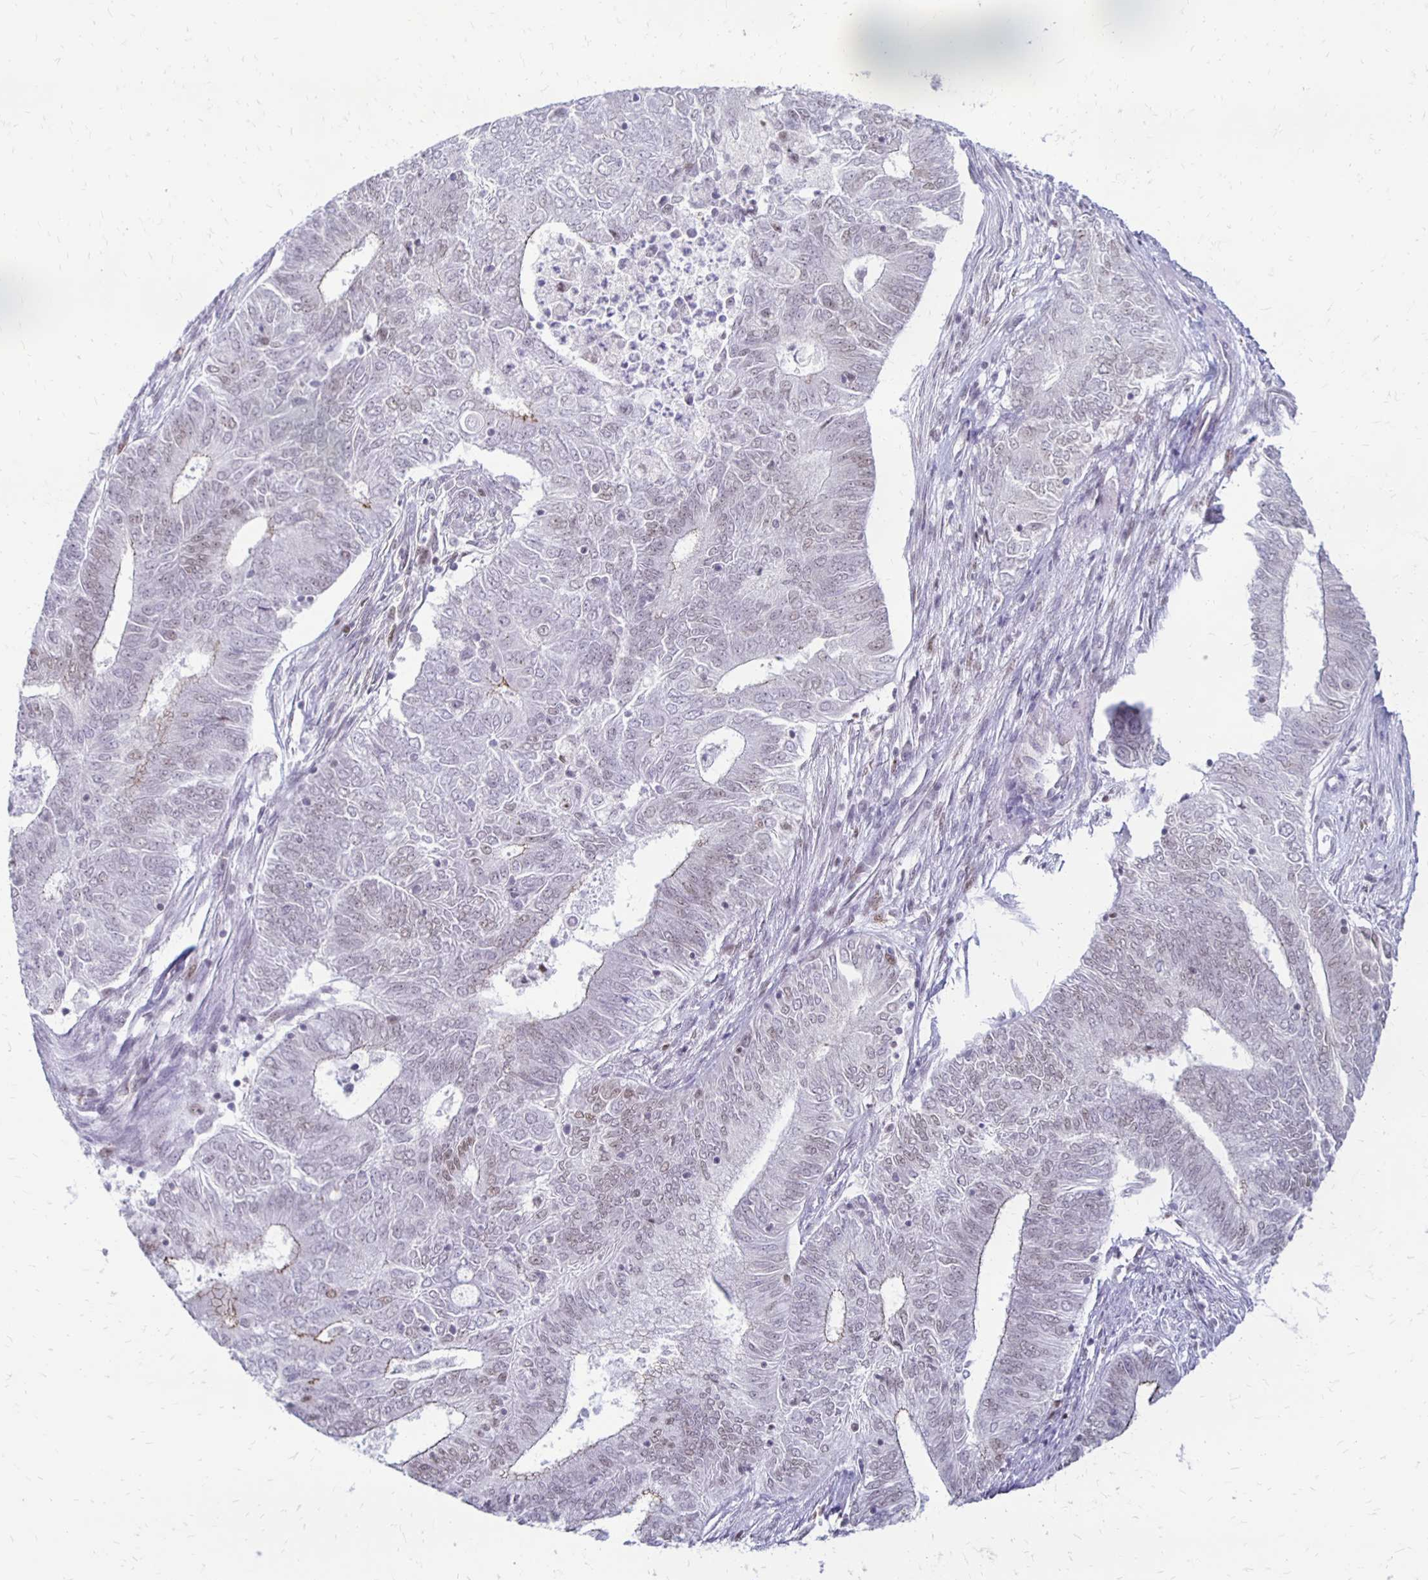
{"staining": {"intensity": "weak", "quantity": "<25%", "location": "cytoplasmic/membranous,nuclear"}, "tissue": "endometrial cancer", "cell_type": "Tumor cells", "image_type": "cancer", "snomed": [{"axis": "morphology", "description": "Adenocarcinoma, NOS"}, {"axis": "topography", "description": "Endometrium"}], "caption": "Immunohistochemistry micrograph of human endometrial cancer (adenocarcinoma) stained for a protein (brown), which shows no expression in tumor cells.", "gene": "DDB2", "patient": {"sex": "female", "age": 62}}